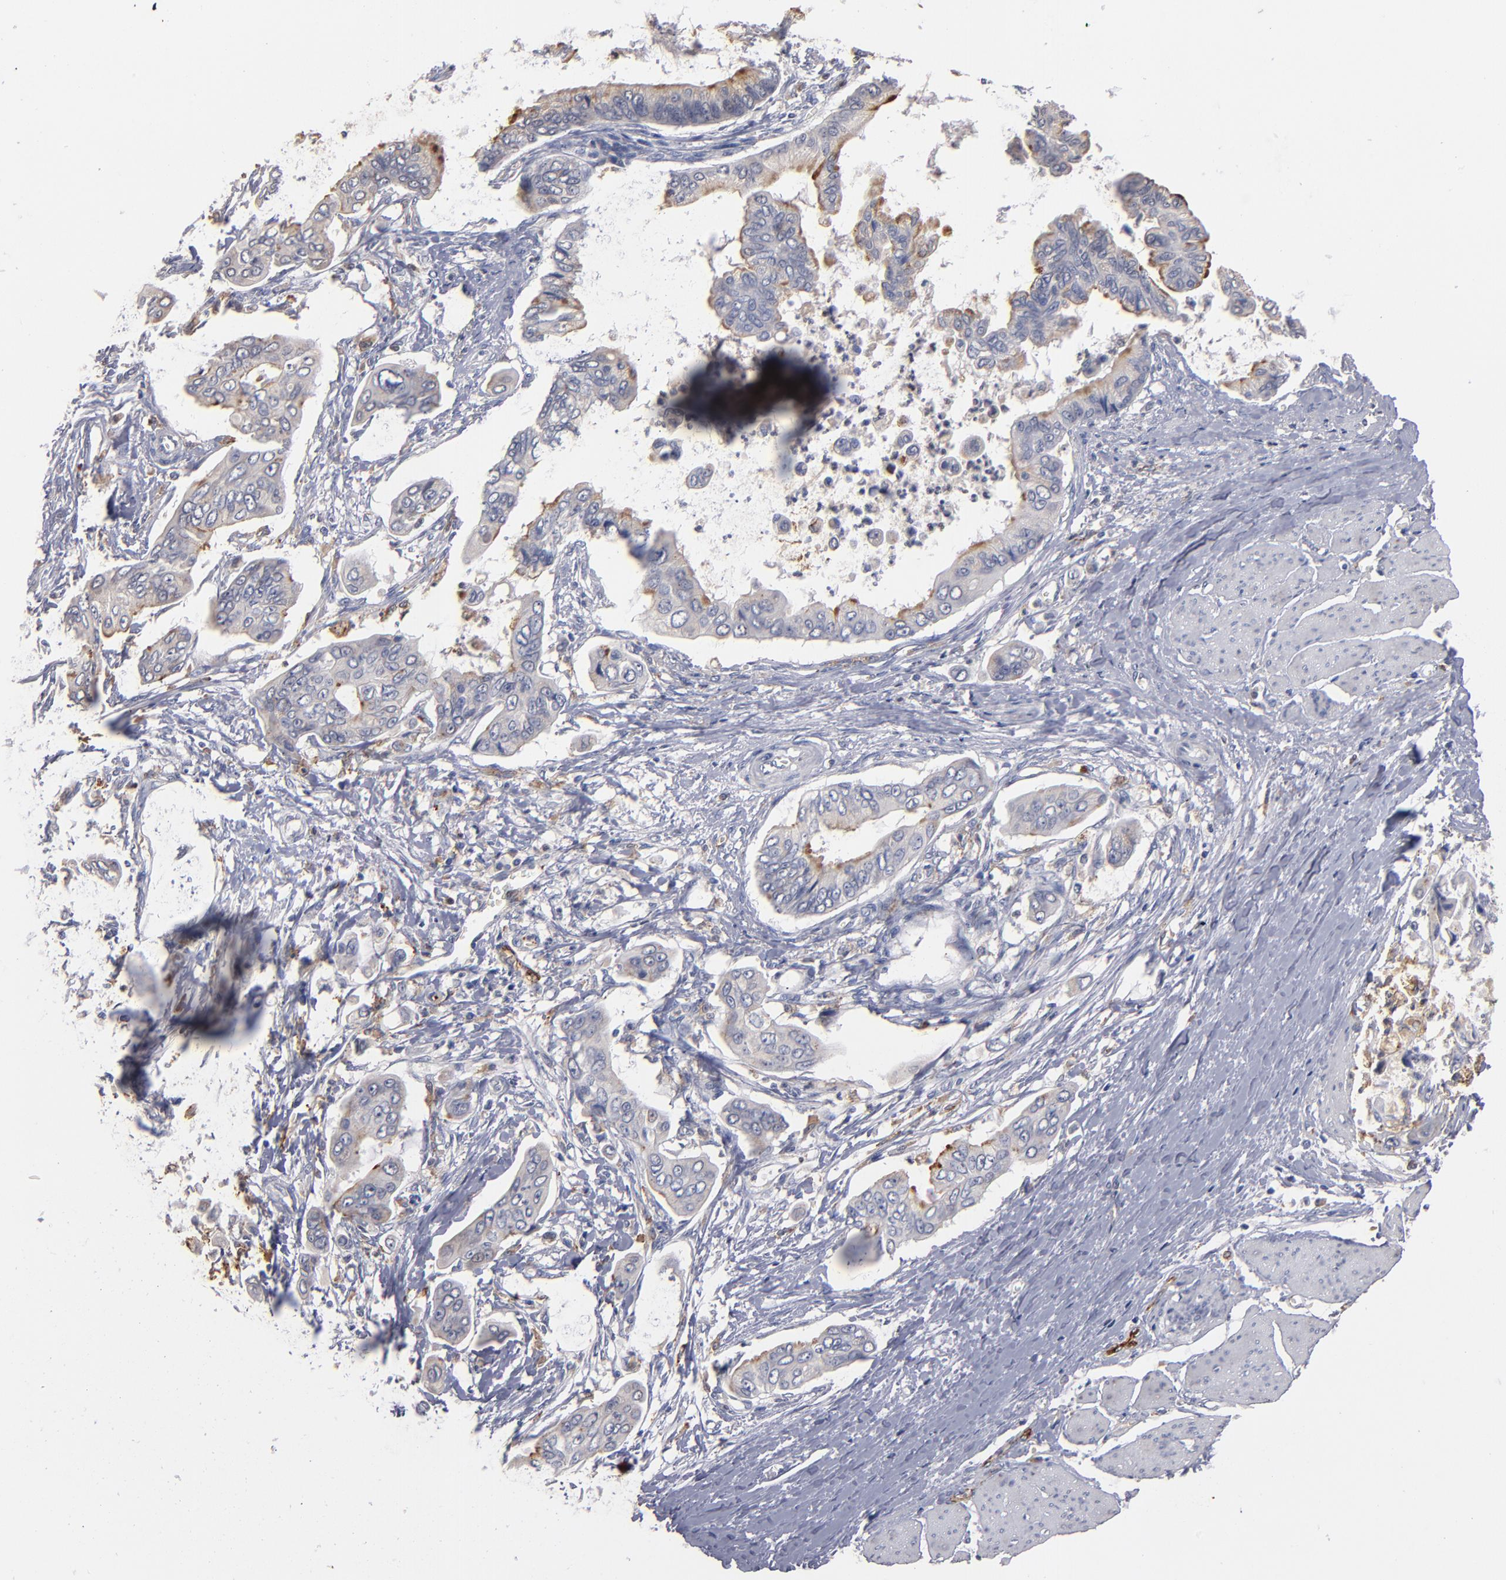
{"staining": {"intensity": "weak", "quantity": "<25%", "location": "cytoplasmic/membranous"}, "tissue": "stomach cancer", "cell_type": "Tumor cells", "image_type": "cancer", "snomed": [{"axis": "morphology", "description": "Adenocarcinoma, NOS"}, {"axis": "topography", "description": "Stomach, upper"}], "caption": "Micrograph shows no protein staining in tumor cells of stomach adenocarcinoma tissue.", "gene": "SELP", "patient": {"sex": "male", "age": 80}}